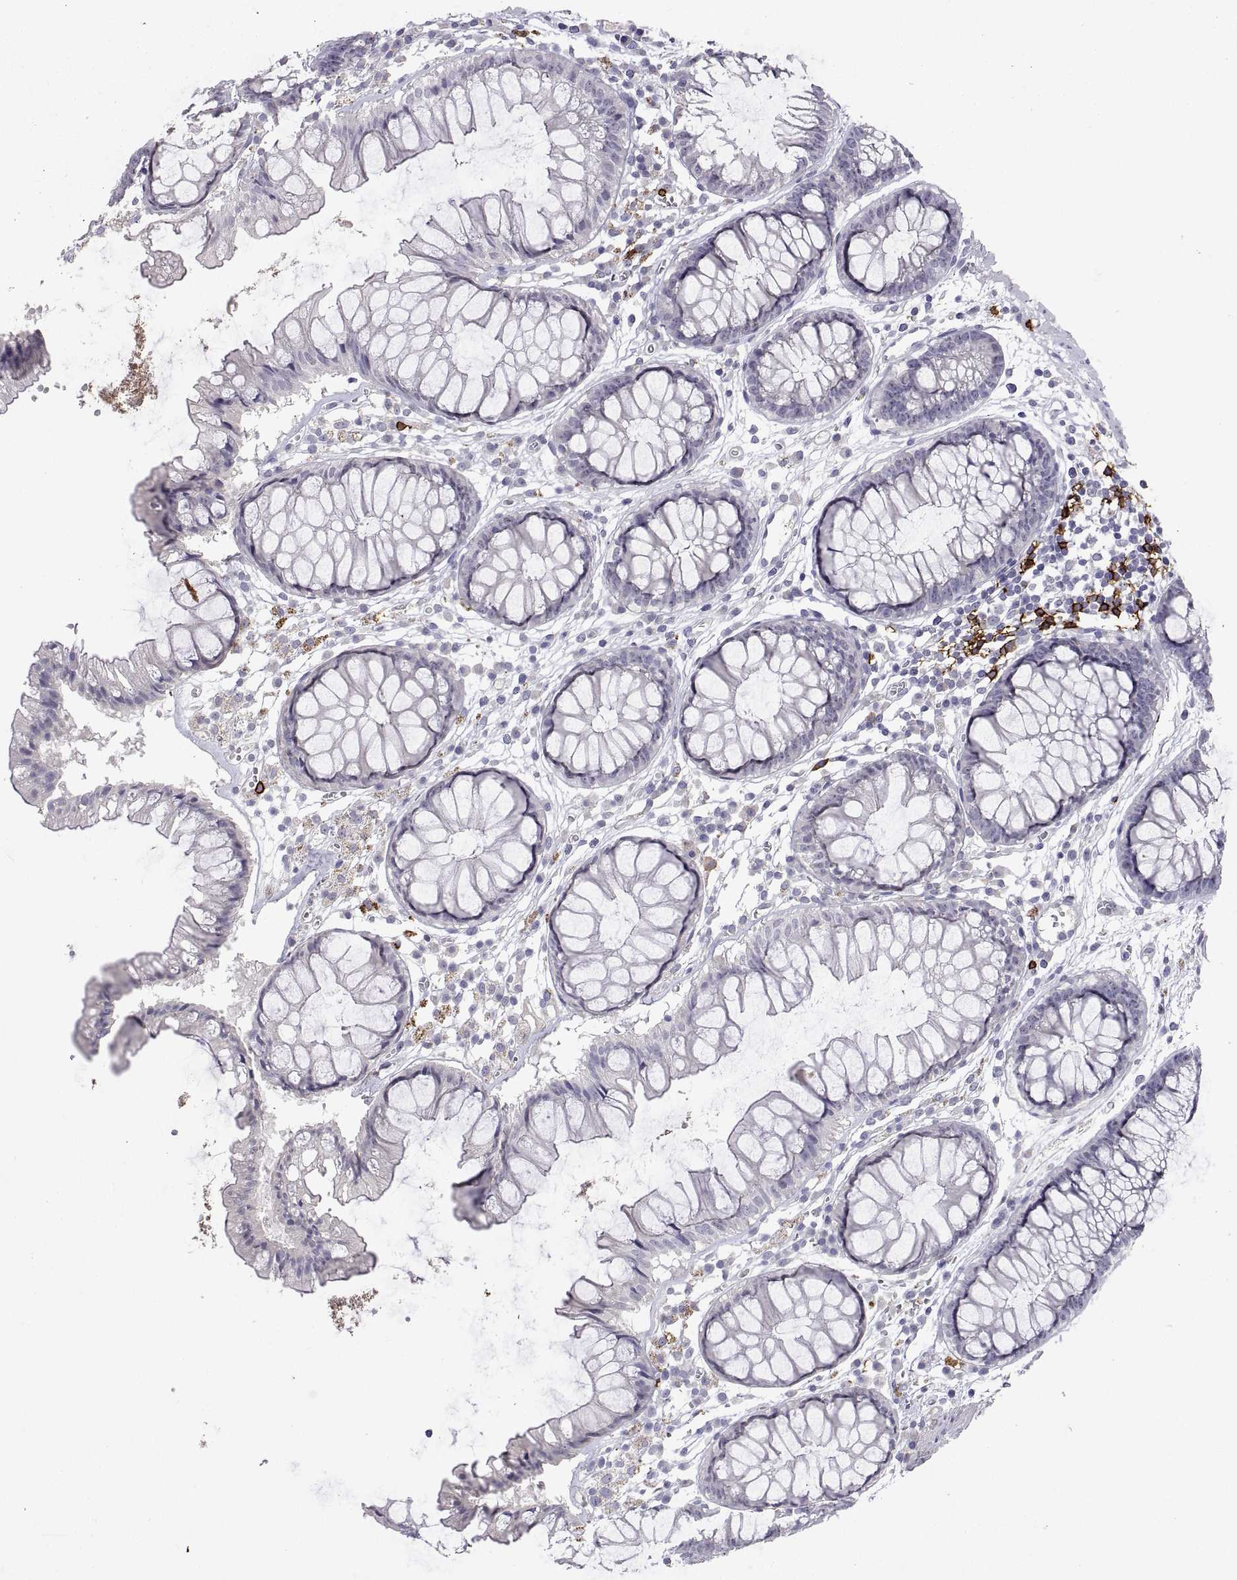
{"staining": {"intensity": "negative", "quantity": "none", "location": "none"}, "tissue": "colon", "cell_type": "Endothelial cells", "image_type": "normal", "snomed": [{"axis": "morphology", "description": "Normal tissue, NOS"}, {"axis": "morphology", "description": "Adenocarcinoma, NOS"}, {"axis": "topography", "description": "Colon"}], "caption": "IHC photomicrograph of benign colon: colon stained with DAB shows no significant protein positivity in endothelial cells.", "gene": "MS4A1", "patient": {"sex": "male", "age": 65}}